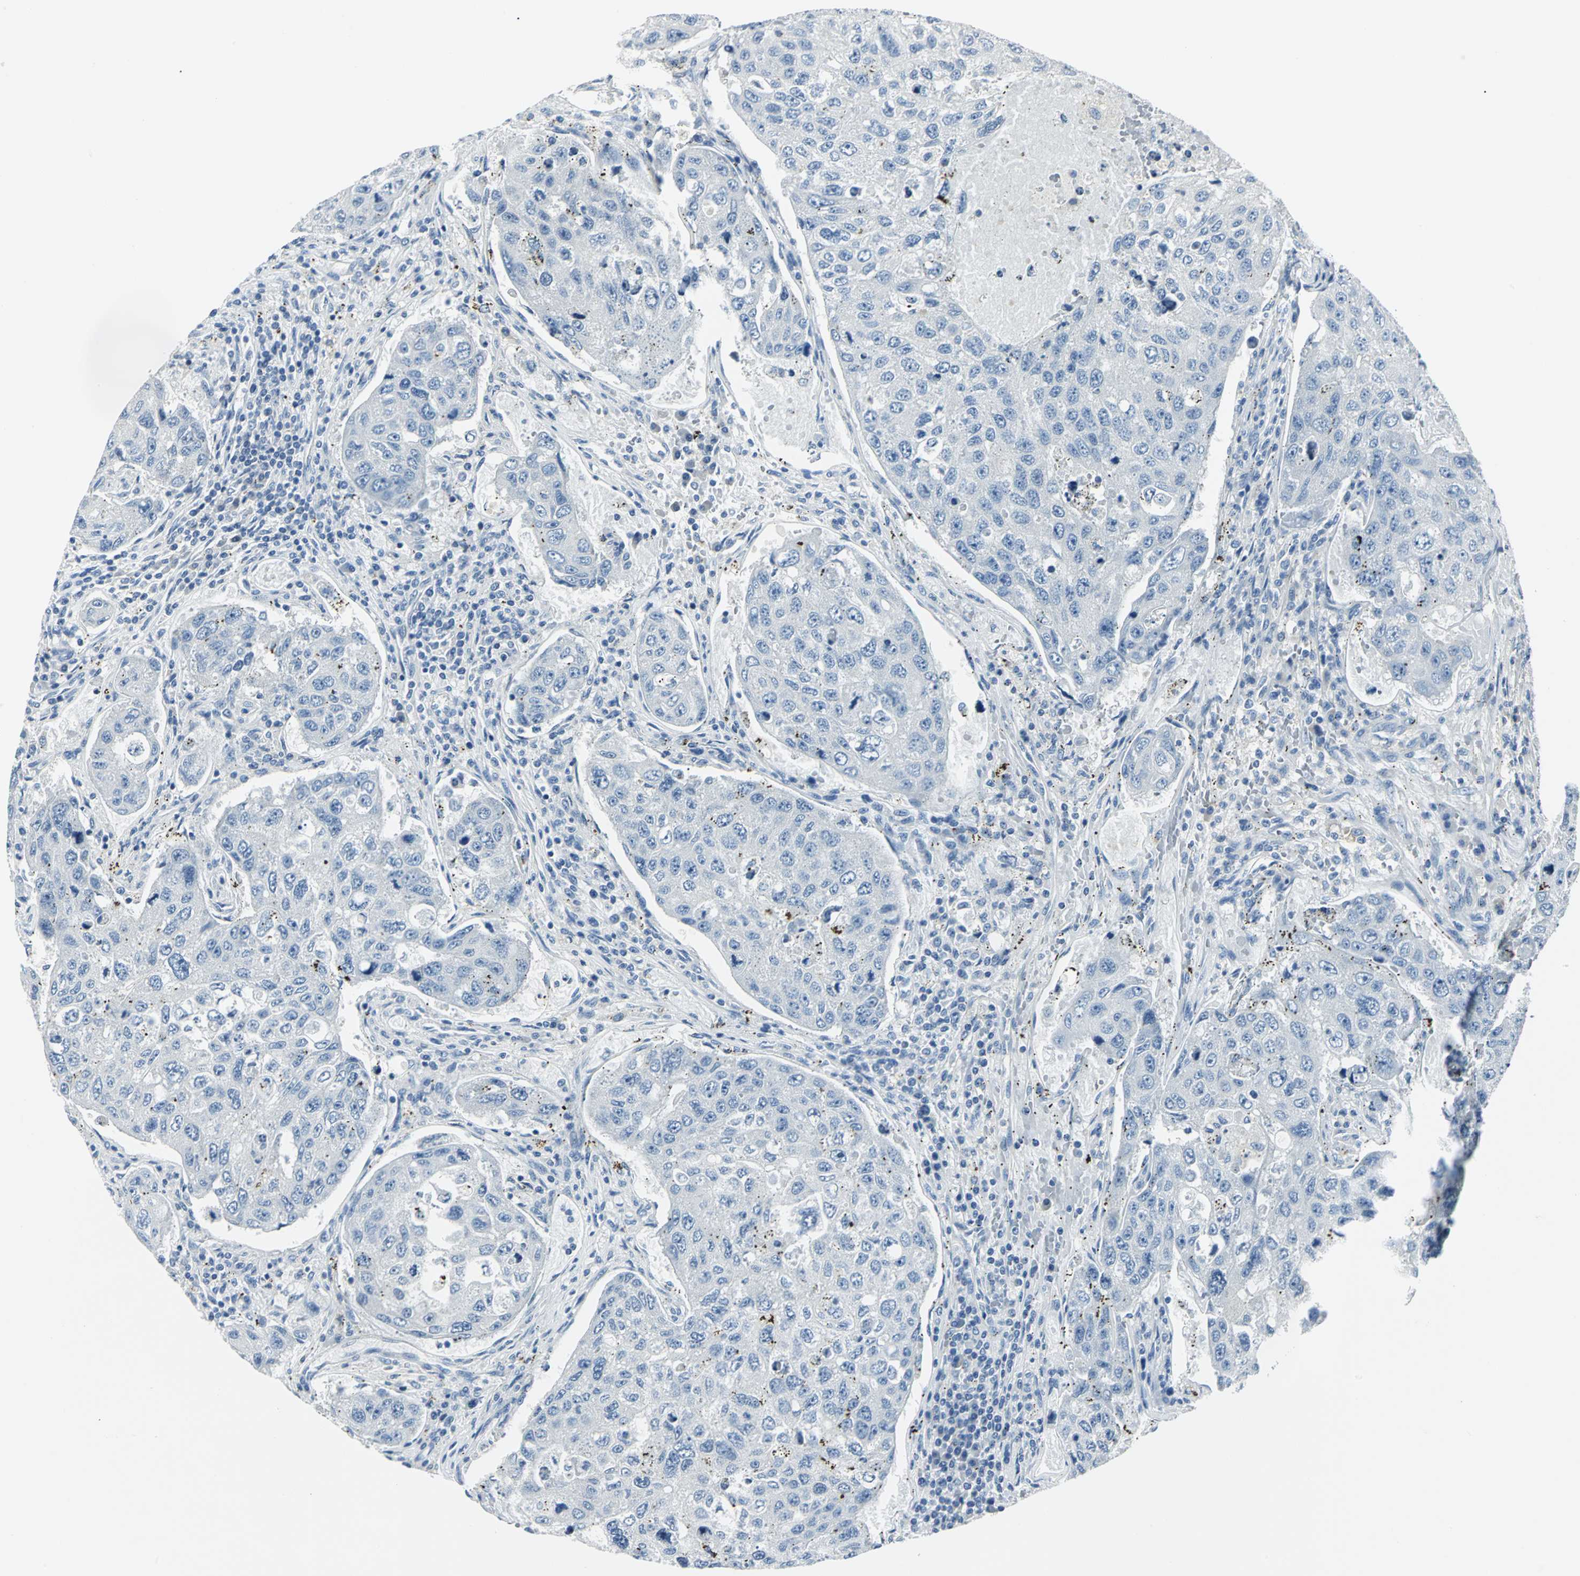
{"staining": {"intensity": "negative", "quantity": "none", "location": "none"}, "tissue": "urothelial cancer", "cell_type": "Tumor cells", "image_type": "cancer", "snomed": [{"axis": "morphology", "description": "Urothelial carcinoma, High grade"}, {"axis": "topography", "description": "Lymph node"}, {"axis": "topography", "description": "Urinary bladder"}], "caption": "A photomicrograph of high-grade urothelial carcinoma stained for a protein demonstrates no brown staining in tumor cells. (Brightfield microscopy of DAB IHC at high magnification).", "gene": "RIPOR1", "patient": {"sex": "male", "age": 51}}